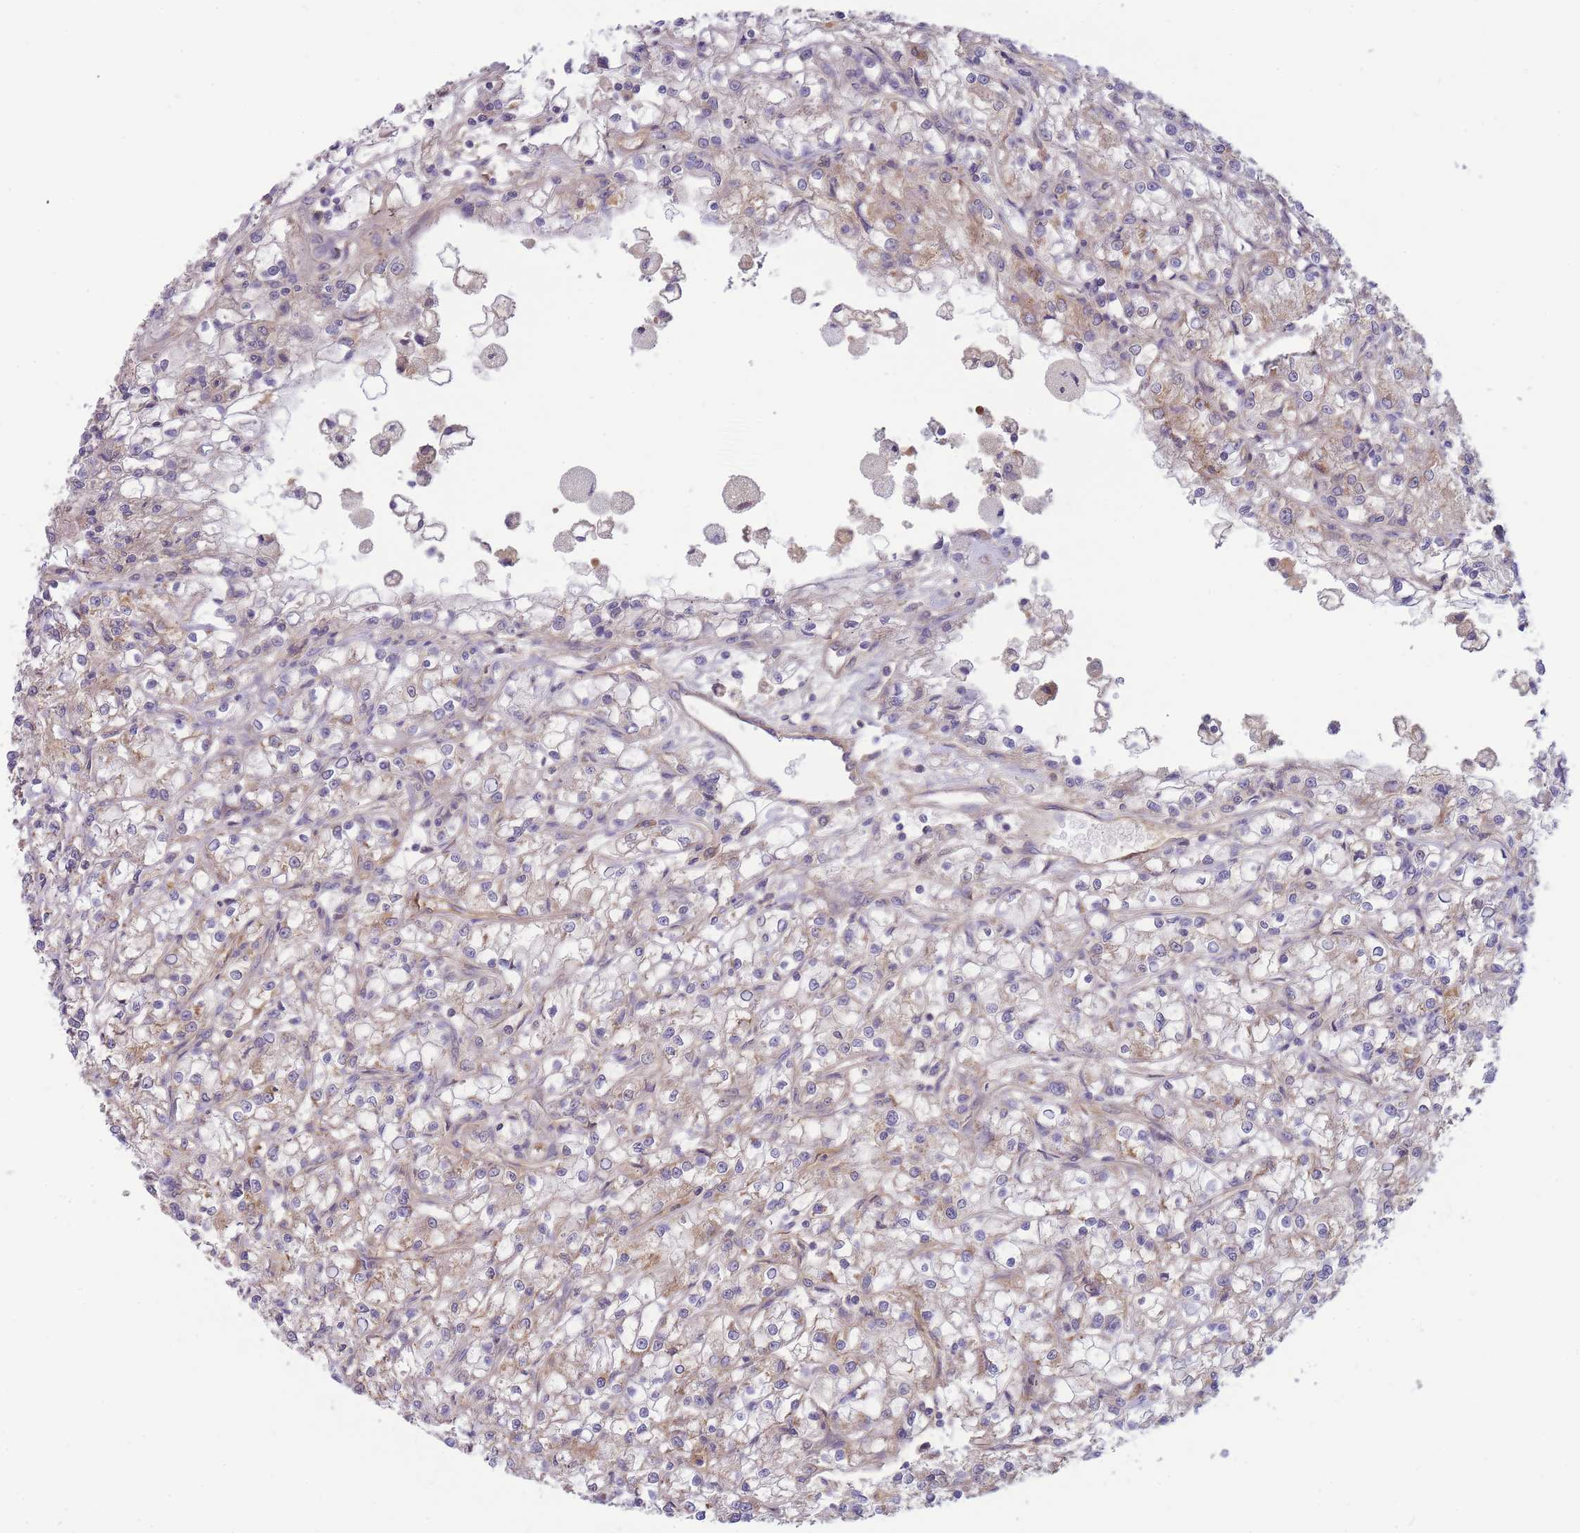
{"staining": {"intensity": "weak", "quantity": "<25%", "location": "cytoplasmic/membranous"}, "tissue": "renal cancer", "cell_type": "Tumor cells", "image_type": "cancer", "snomed": [{"axis": "morphology", "description": "Adenocarcinoma, NOS"}, {"axis": "topography", "description": "Kidney"}], "caption": "Immunohistochemistry (IHC) image of neoplastic tissue: renal adenocarcinoma stained with DAB reveals no significant protein expression in tumor cells.", "gene": "NDUFAF5", "patient": {"sex": "female", "age": 59}}